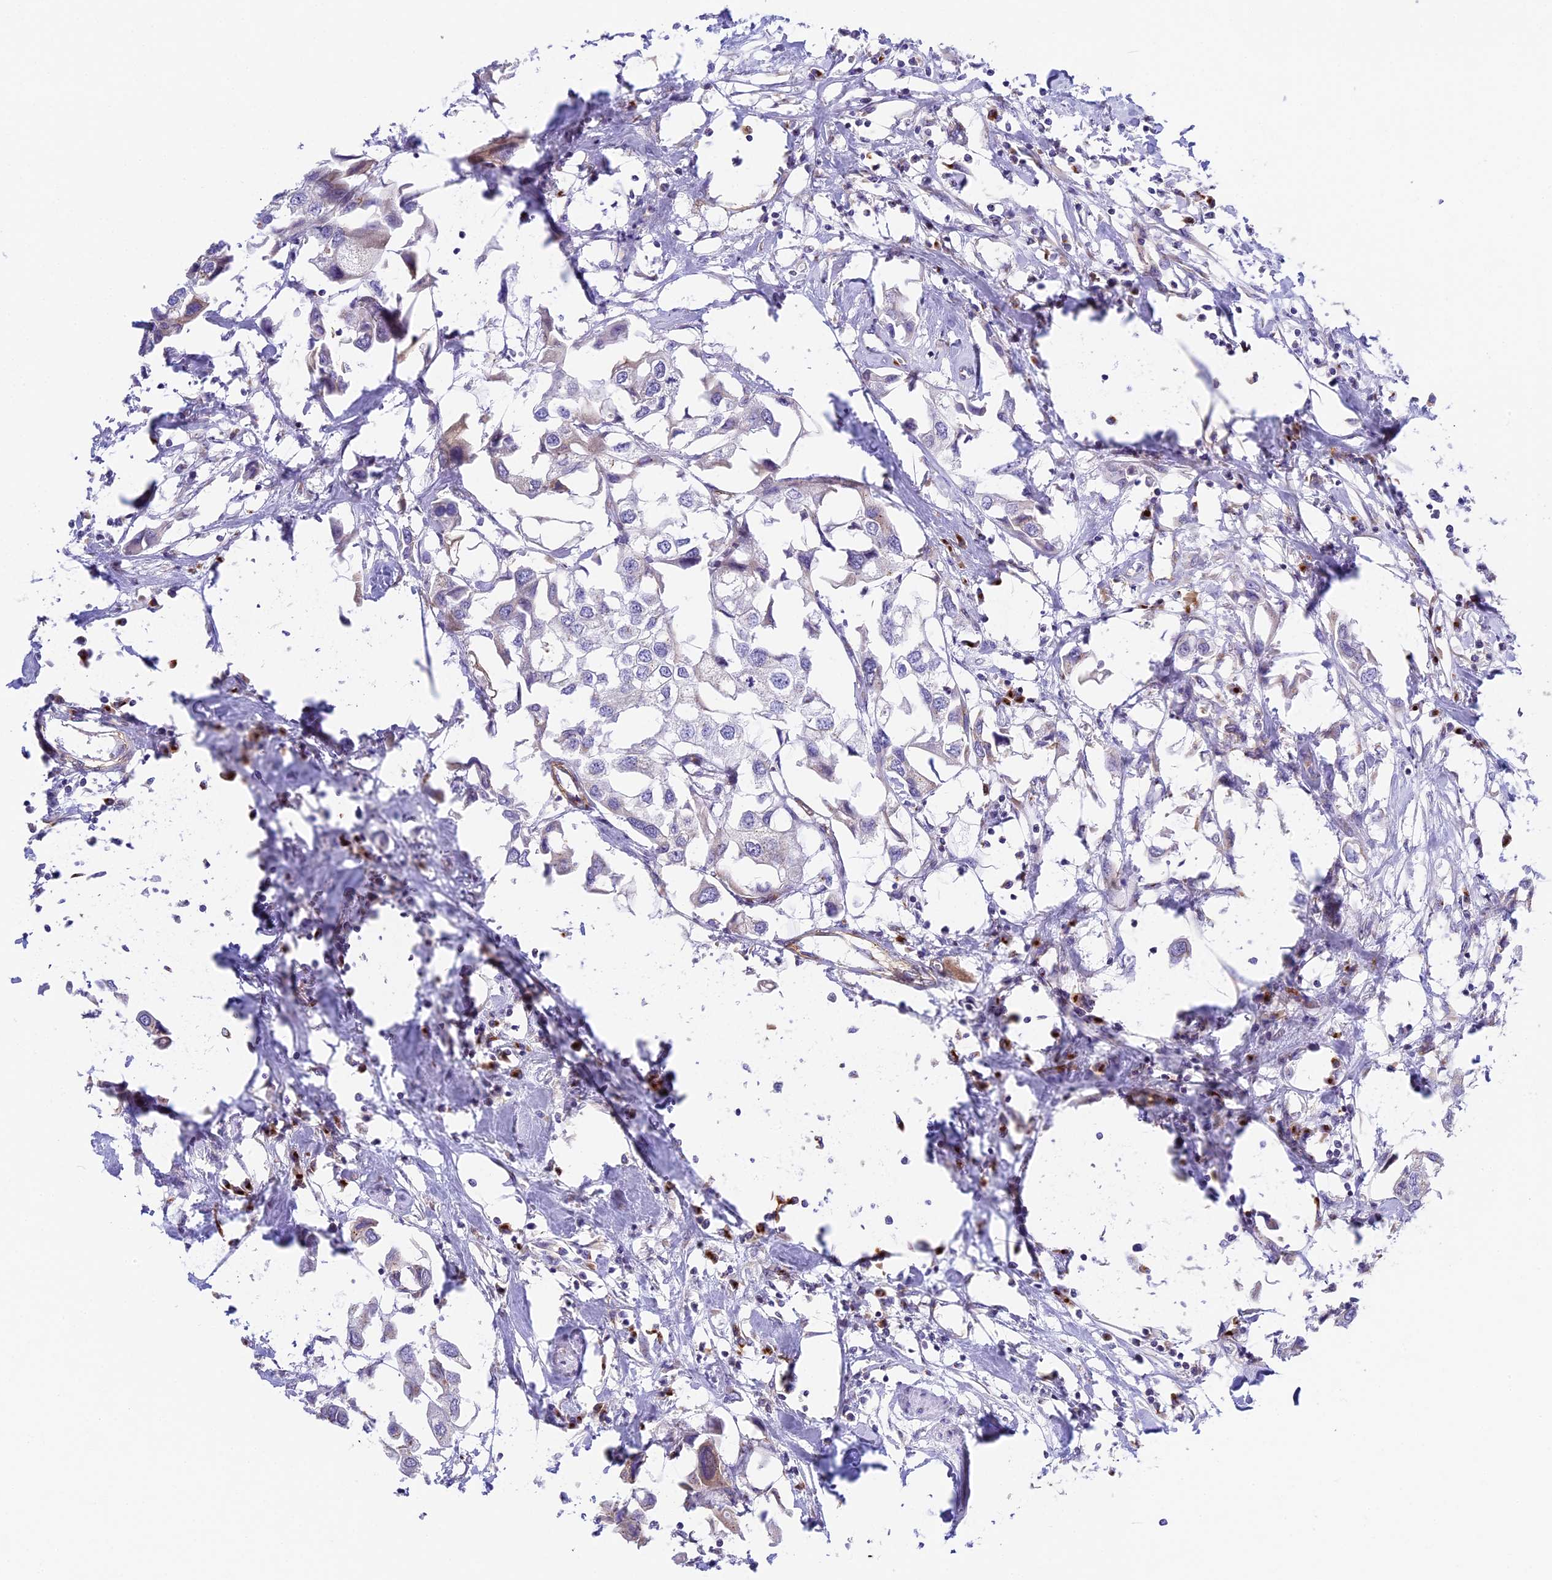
{"staining": {"intensity": "negative", "quantity": "none", "location": "none"}, "tissue": "urothelial cancer", "cell_type": "Tumor cells", "image_type": "cancer", "snomed": [{"axis": "morphology", "description": "Urothelial carcinoma, High grade"}, {"axis": "topography", "description": "Urinary bladder"}], "caption": "DAB immunohistochemical staining of human urothelial cancer exhibits no significant staining in tumor cells.", "gene": "HEATR5B", "patient": {"sex": "male", "age": 64}}